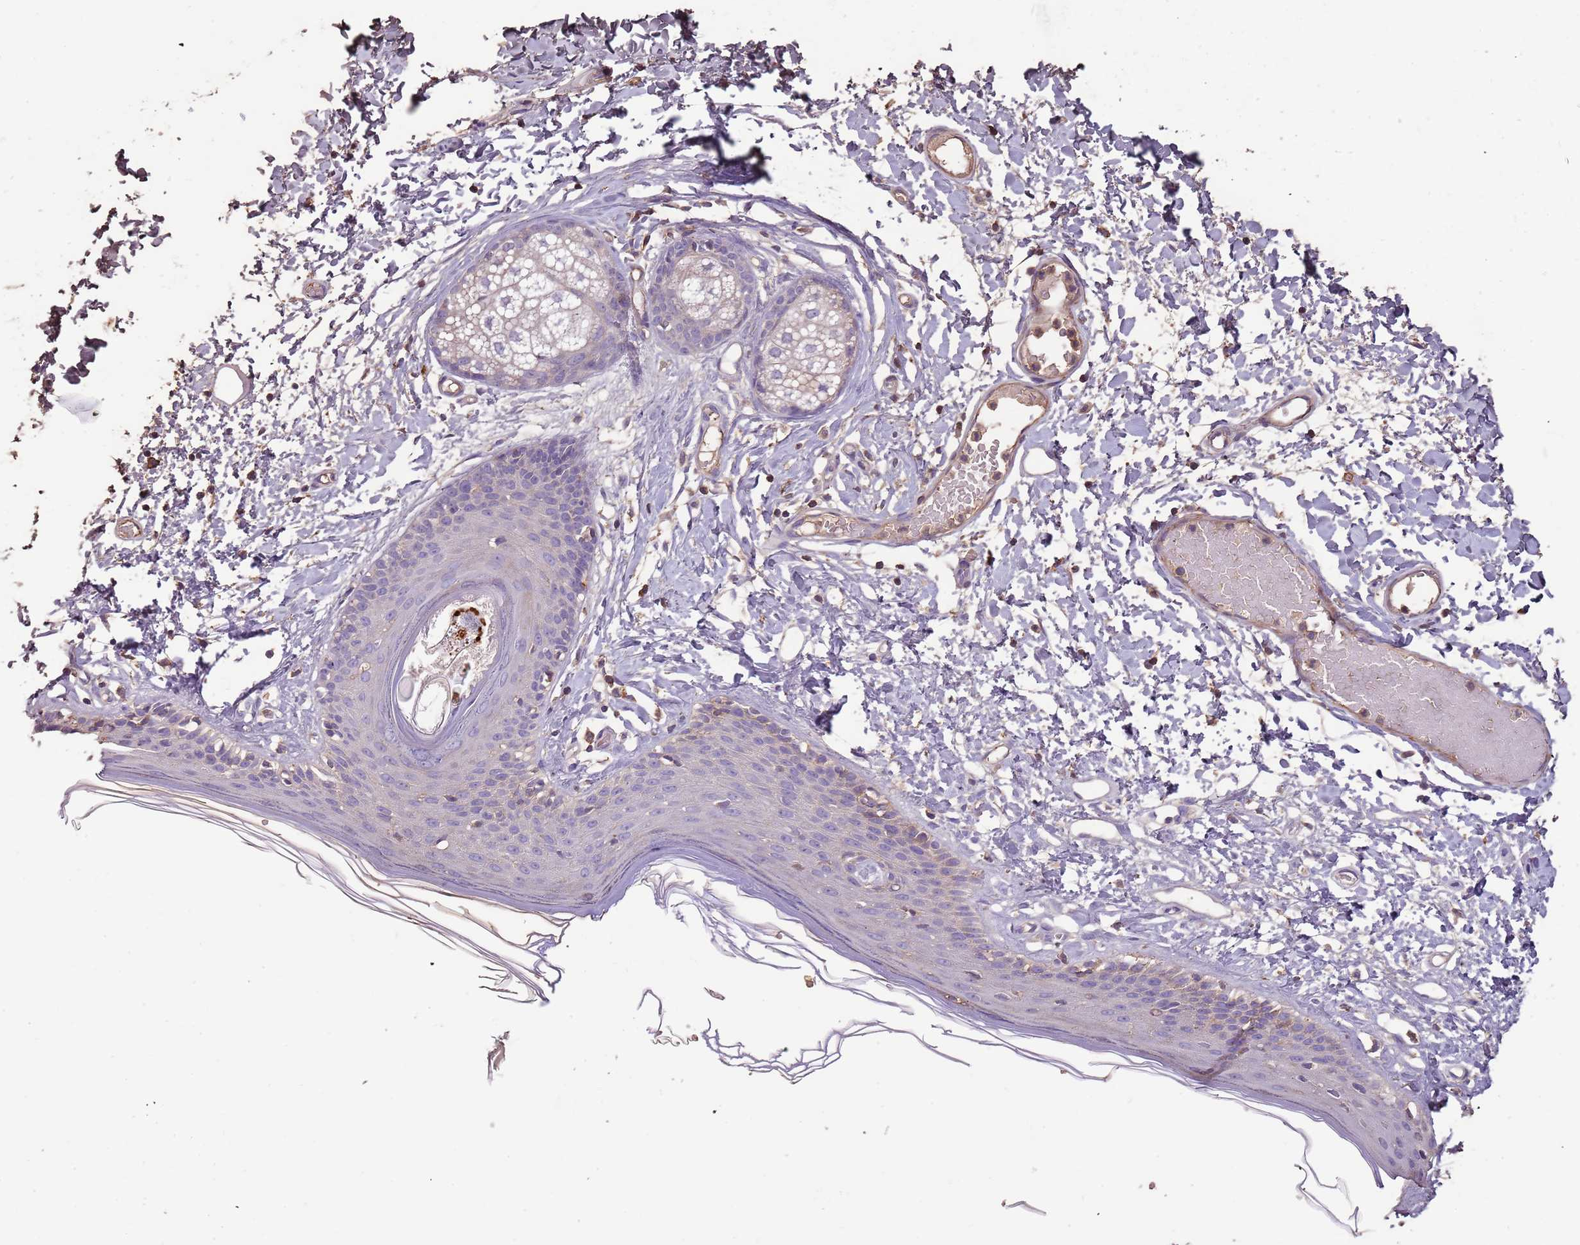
{"staining": {"intensity": "moderate", "quantity": "<25%", "location": "cytoplasmic/membranous"}, "tissue": "skin", "cell_type": "Epidermal cells", "image_type": "normal", "snomed": [{"axis": "morphology", "description": "Normal tissue, NOS"}, {"axis": "topography", "description": "Adipose tissue"}, {"axis": "topography", "description": "Vascular tissue"}, {"axis": "topography", "description": "Vulva"}, {"axis": "topography", "description": "Peripheral nerve tissue"}], "caption": "An immunohistochemistry (IHC) histopathology image of benign tissue is shown. Protein staining in brown labels moderate cytoplasmic/membranous positivity in skin within epidermal cells.", "gene": "FECH", "patient": {"sex": "female", "age": 86}}